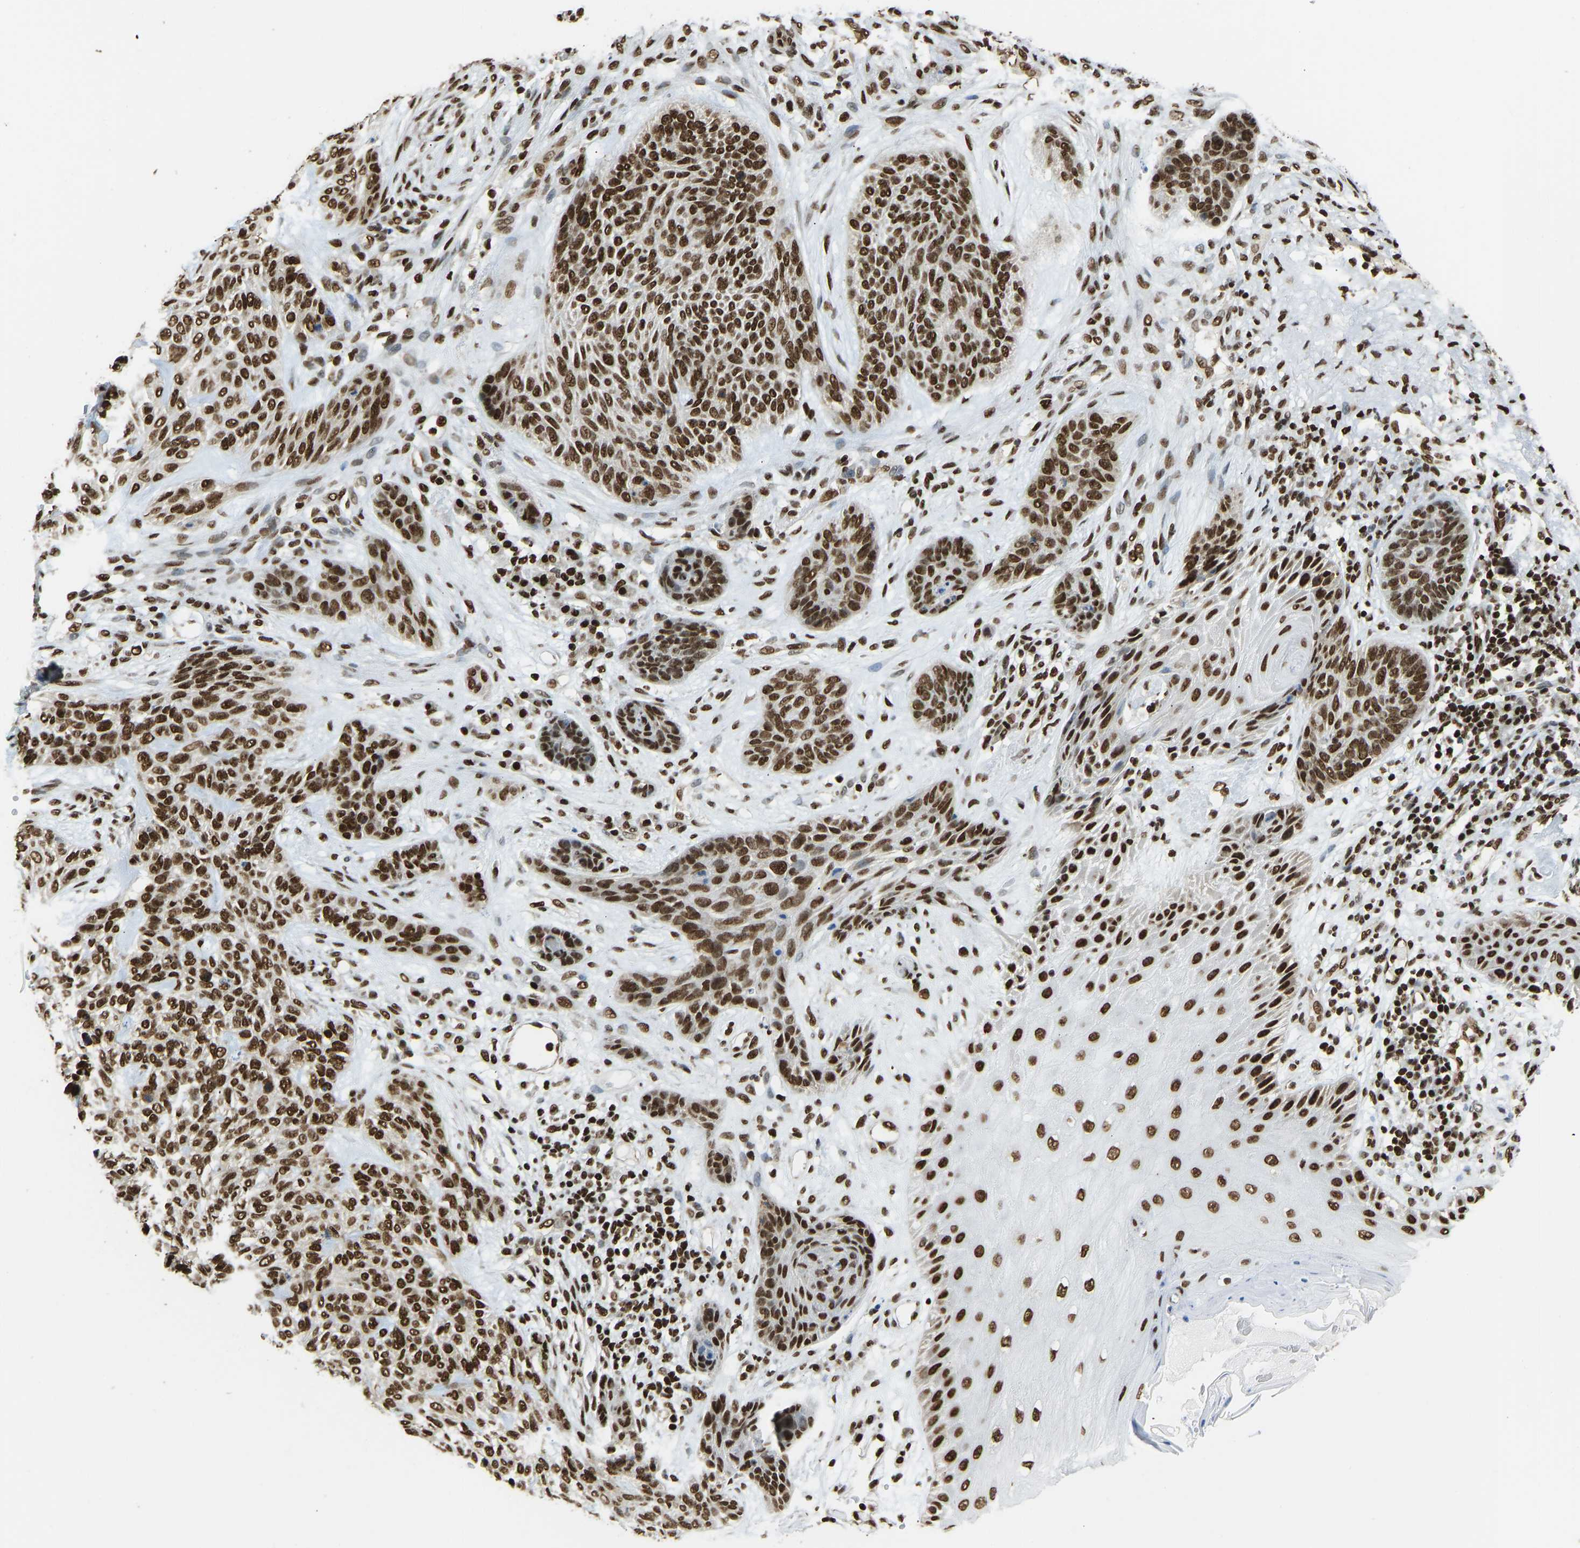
{"staining": {"intensity": "strong", "quantity": ">75%", "location": "nuclear"}, "tissue": "skin cancer", "cell_type": "Tumor cells", "image_type": "cancer", "snomed": [{"axis": "morphology", "description": "Basal cell carcinoma"}, {"axis": "topography", "description": "Skin"}], "caption": "A high-resolution micrograph shows IHC staining of skin basal cell carcinoma, which displays strong nuclear positivity in about >75% of tumor cells.", "gene": "ZSCAN20", "patient": {"sex": "male", "age": 55}}